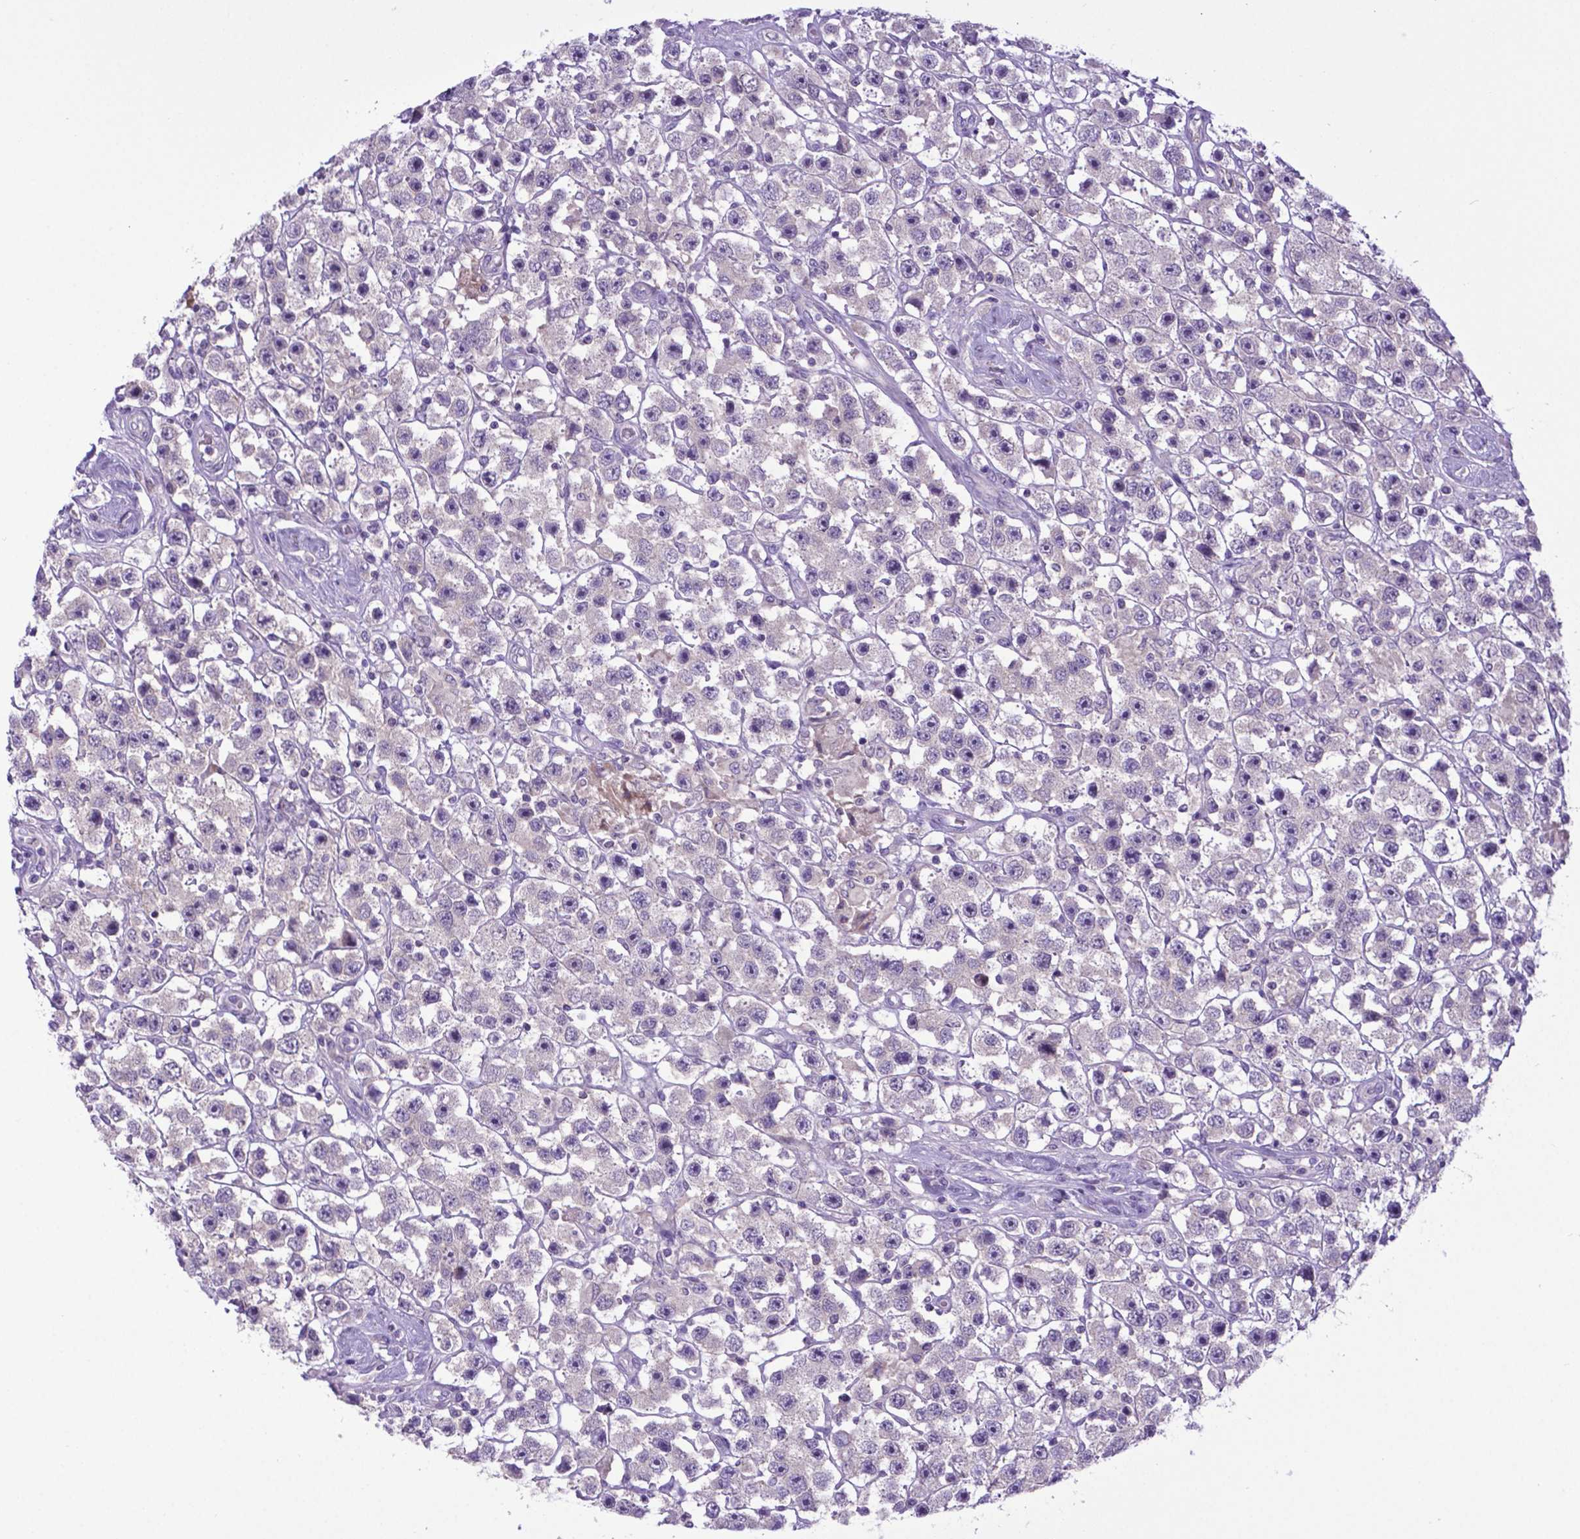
{"staining": {"intensity": "negative", "quantity": "none", "location": "none"}, "tissue": "testis cancer", "cell_type": "Tumor cells", "image_type": "cancer", "snomed": [{"axis": "morphology", "description": "Seminoma, NOS"}, {"axis": "topography", "description": "Testis"}], "caption": "The micrograph displays no staining of tumor cells in testis cancer (seminoma).", "gene": "ADRA2B", "patient": {"sex": "male", "age": 45}}